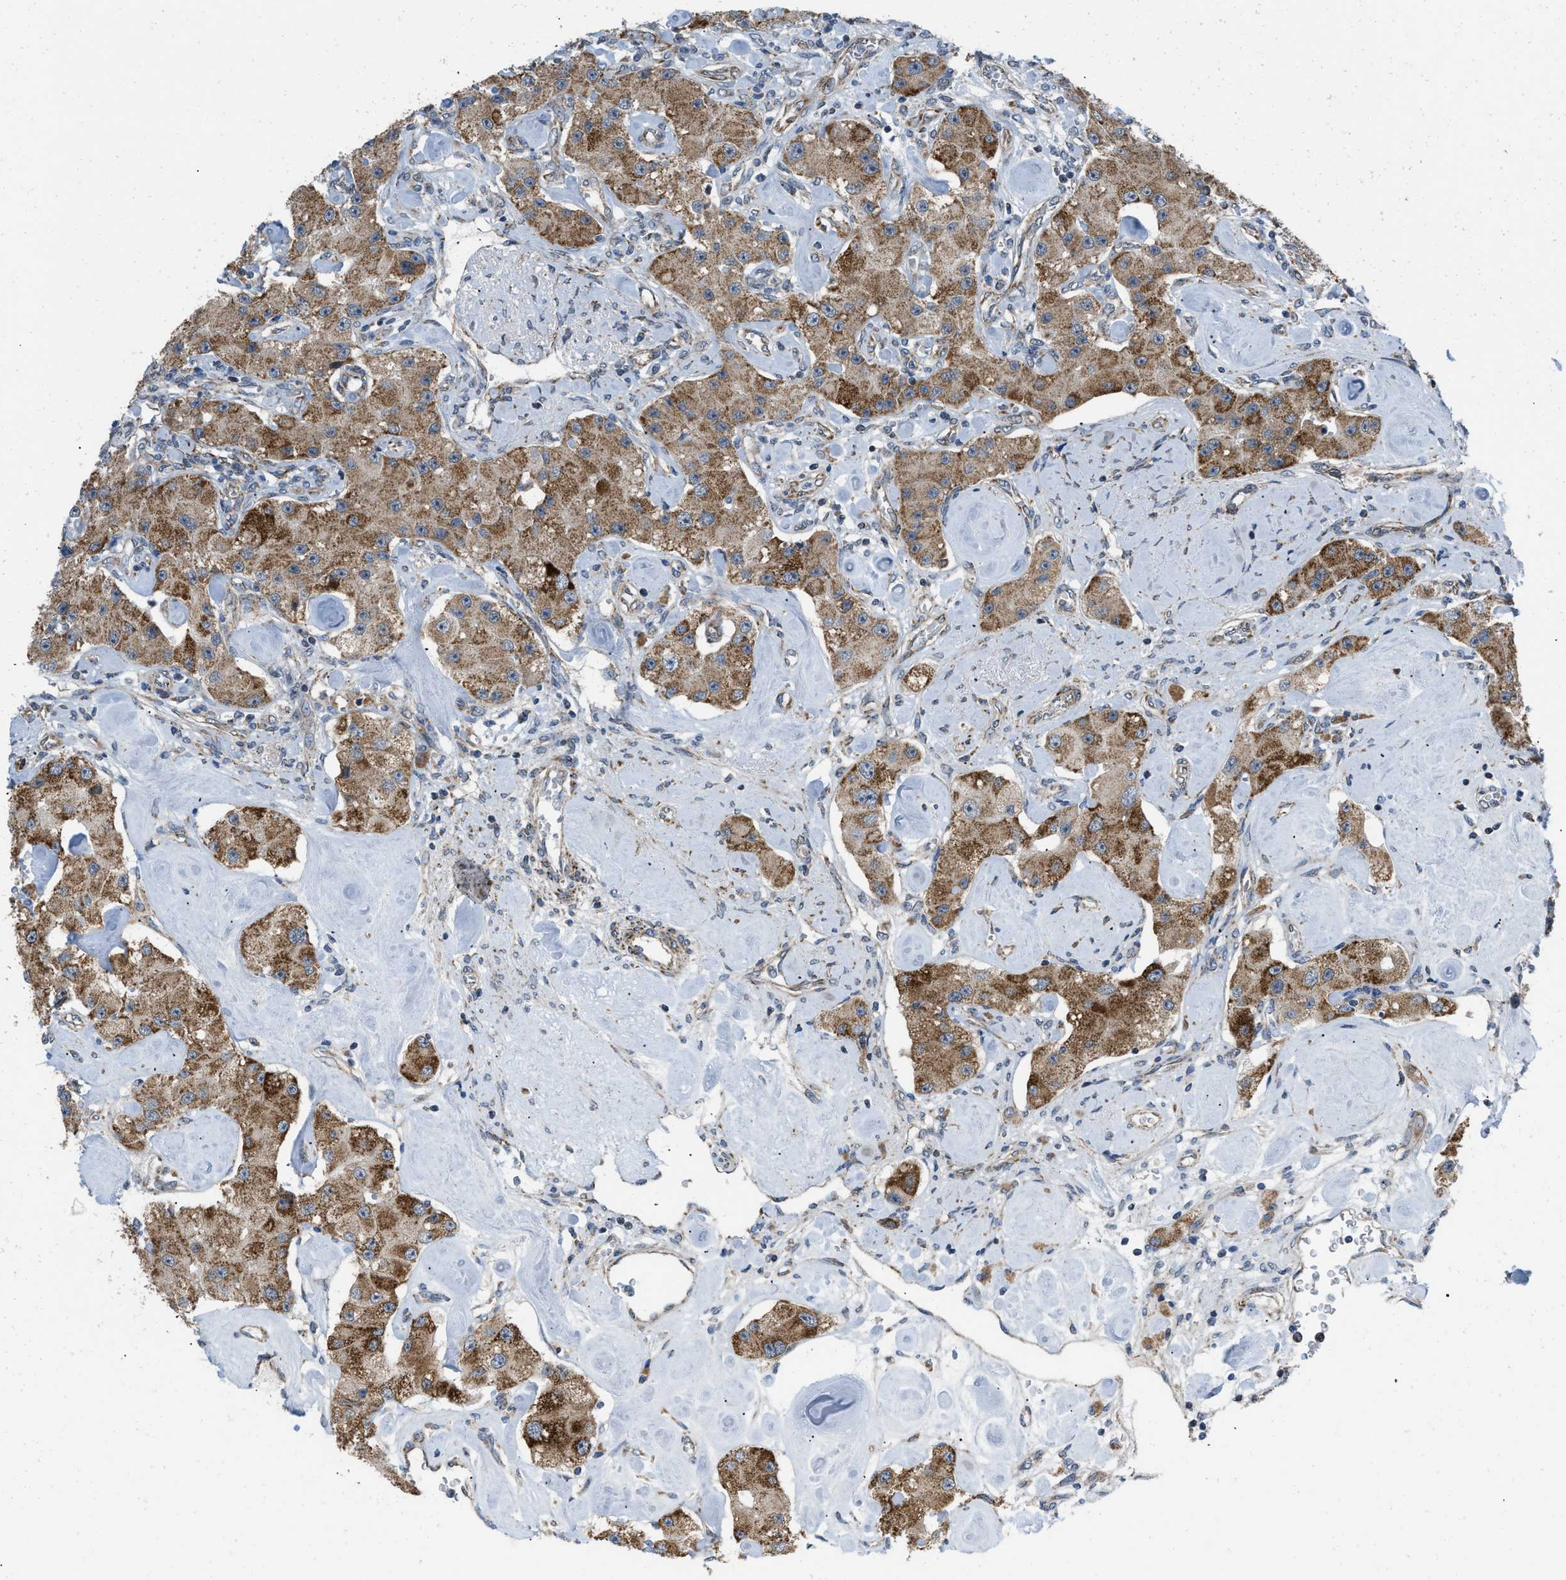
{"staining": {"intensity": "moderate", "quantity": ">75%", "location": "cytoplasmic/membranous"}, "tissue": "carcinoid", "cell_type": "Tumor cells", "image_type": "cancer", "snomed": [{"axis": "morphology", "description": "Carcinoid, malignant, NOS"}, {"axis": "topography", "description": "Pancreas"}], "caption": "Immunohistochemistry (IHC) (DAB) staining of carcinoid (malignant) exhibits moderate cytoplasmic/membranous protein positivity in about >75% of tumor cells. The protein is stained brown, and the nuclei are stained in blue (DAB (3,3'-diaminobenzidine) IHC with brightfield microscopy, high magnification).", "gene": "AKAP1", "patient": {"sex": "male", "age": 41}}